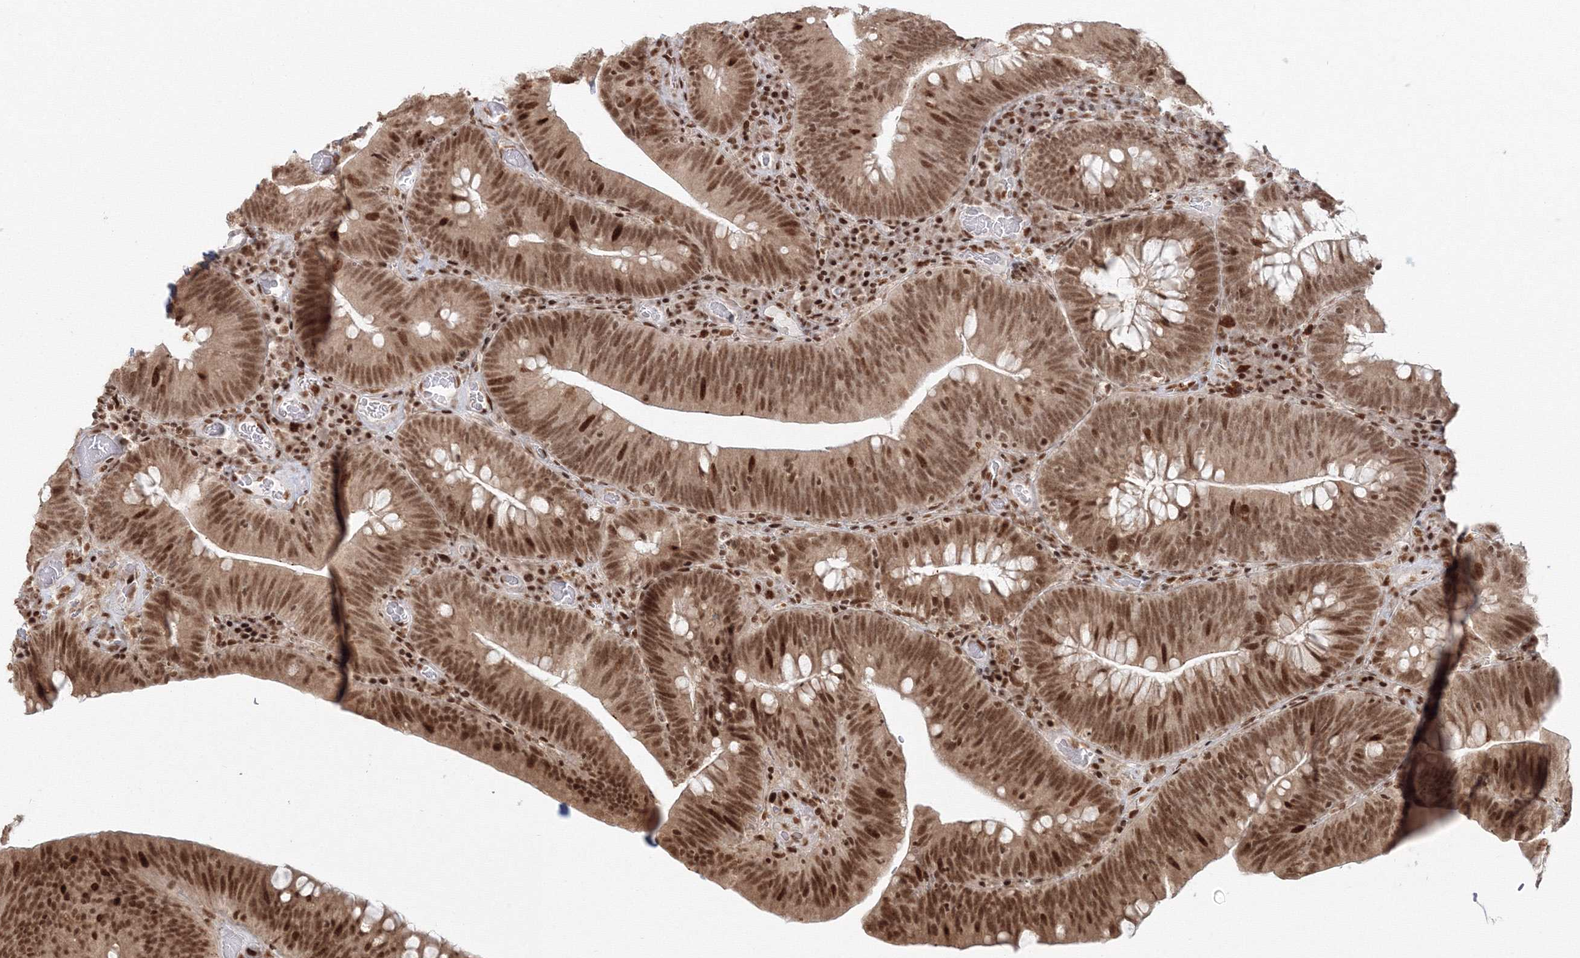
{"staining": {"intensity": "moderate", "quantity": ">75%", "location": "nuclear"}, "tissue": "colorectal cancer", "cell_type": "Tumor cells", "image_type": "cancer", "snomed": [{"axis": "morphology", "description": "Normal tissue, NOS"}, {"axis": "topography", "description": "Colon"}], "caption": "Immunohistochemistry (DAB (3,3'-diaminobenzidine)) staining of human colorectal cancer demonstrates moderate nuclear protein staining in about >75% of tumor cells.", "gene": "KIF20A", "patient": {"sex": "female", "age": 82}}